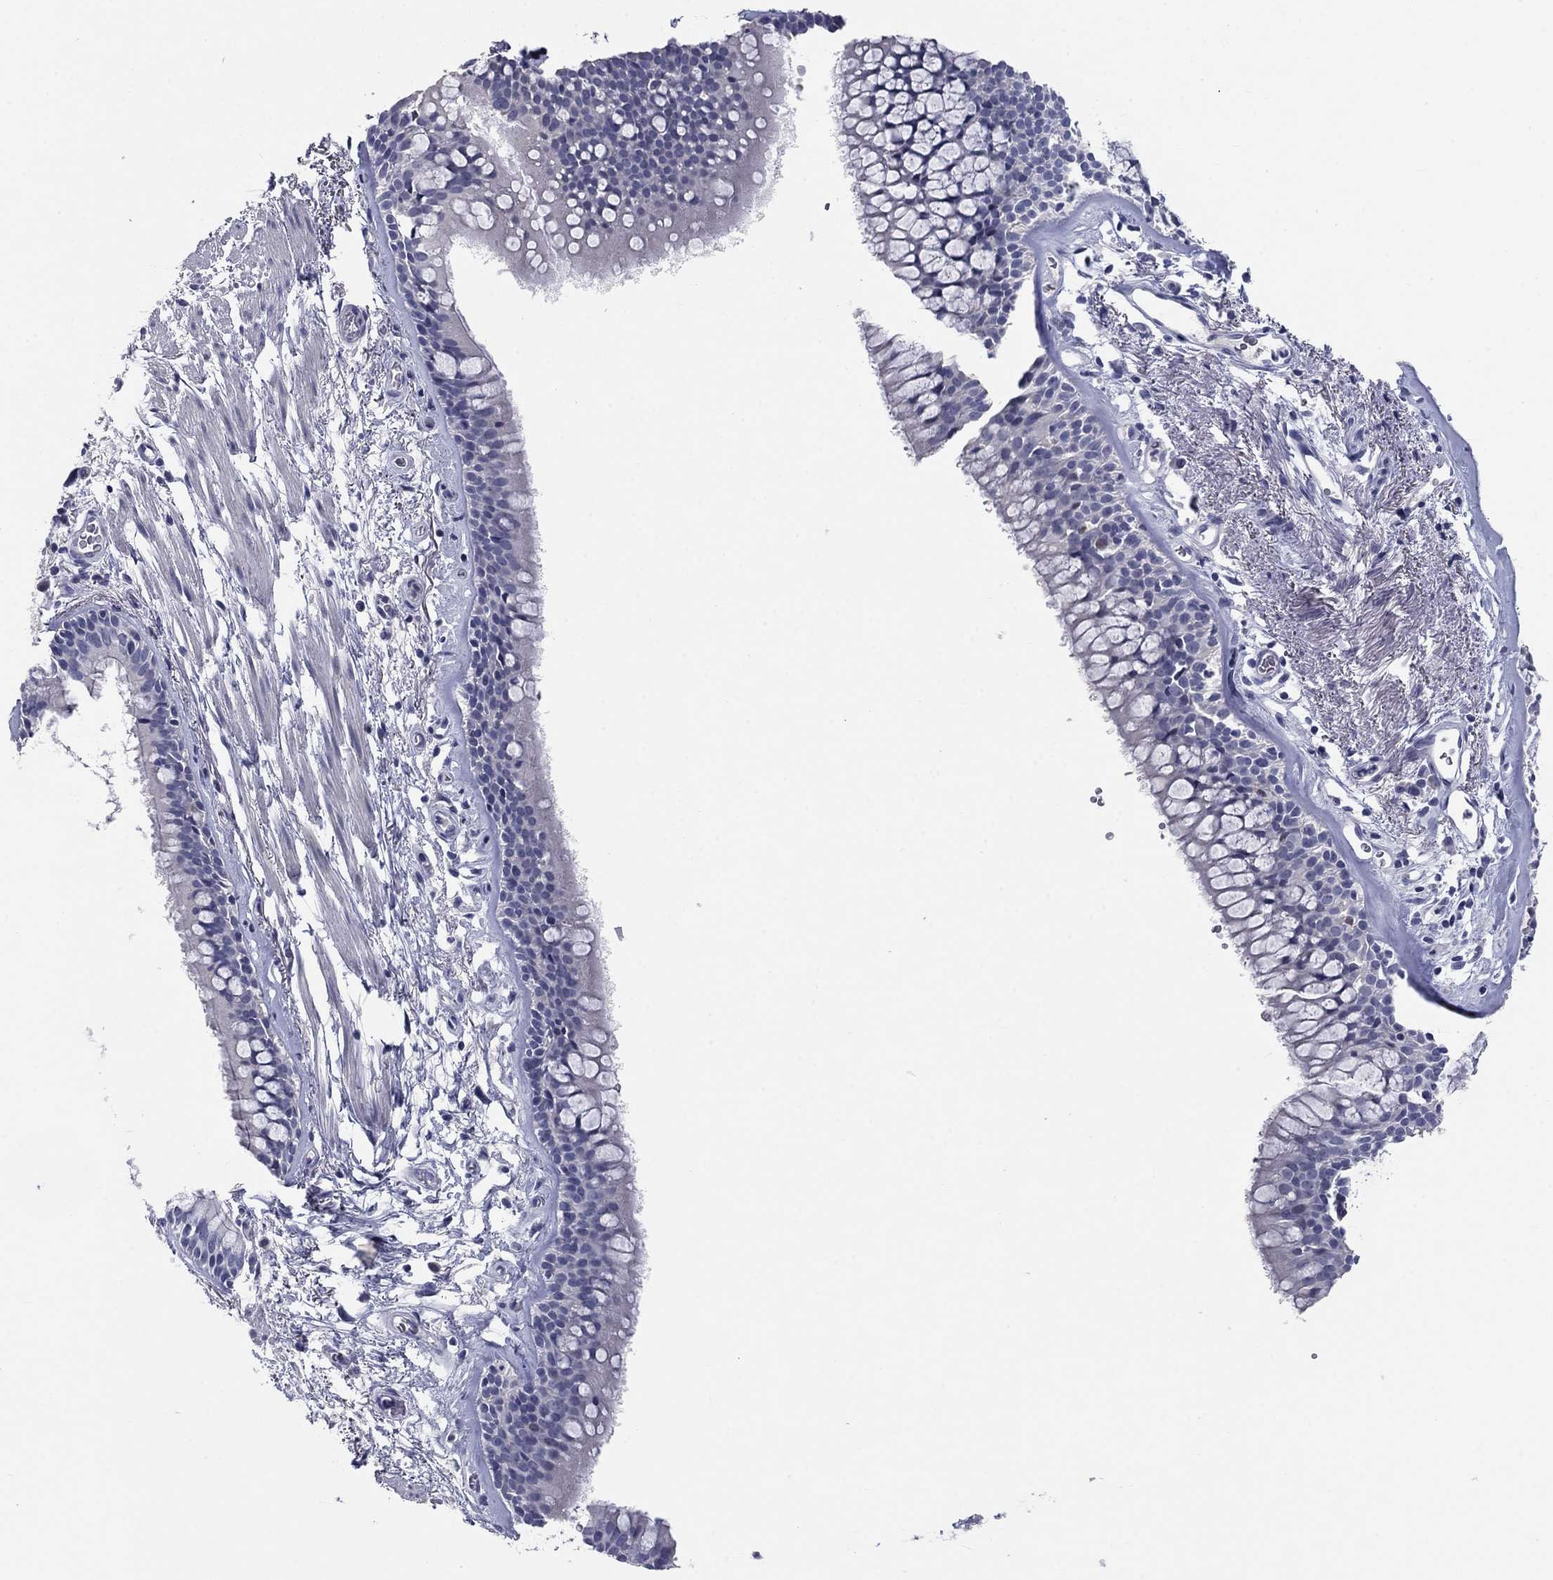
{"staining": {"intensity": "negative", "quantity": "none", "location": "none"}, "tissue": "bronchus", "cell_type": "Respiratory epithelial cells", "image_type": "normal", "snomed": [{"axis": "morphology", "description": "Normal tissue, NOS"}, {"axis": "topography", "description": "Bronchus"}, {"axis": "topography", "description": "Lung"}], "caption": "DAB immunohistochemical staining of normal human bronchus shows no significant positivity in respiratory epithelial cells.", "gene": "ELAVL4", "patient": {"sex": "female", "age": 57}}